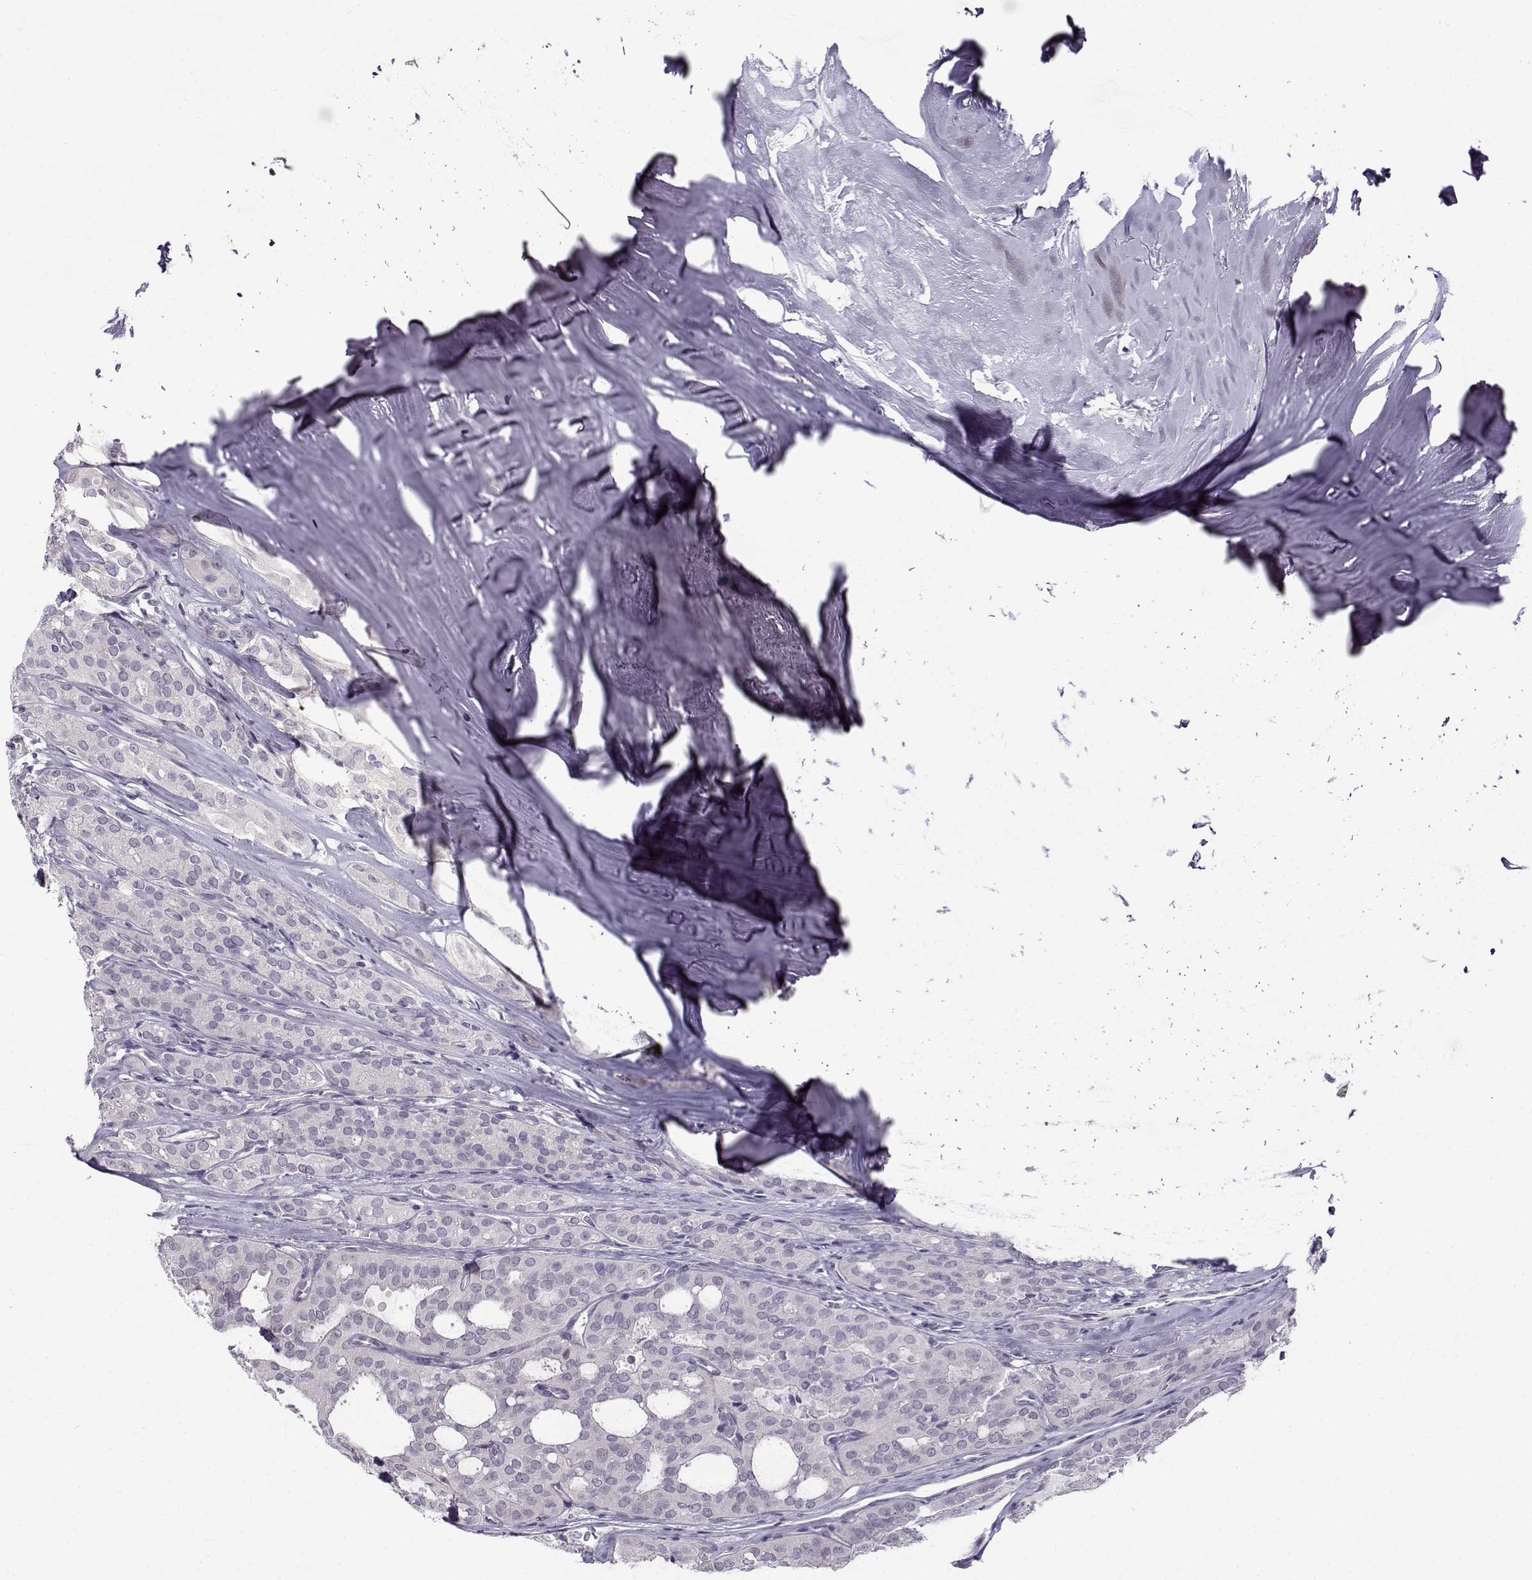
{"staining": {"intensity": "negative", "quantity": "none", "location": "none"}, "tissue": "thyroid cancer", "cell_type": "Tumor cells", "image_type": "cancer", "snomed": [{"axis": "morphology", "description": "Follicular adenoma carcinoma, NOS"}, {"axis": "topography", "description": "Thyroid gland"}], "caption": "Tumor cells are negative for protein expression in human thyroid cancer (follicular adenoma carcinoma).", "gene": "TEX55", "patient": {"sex": "male", "age": 75}}